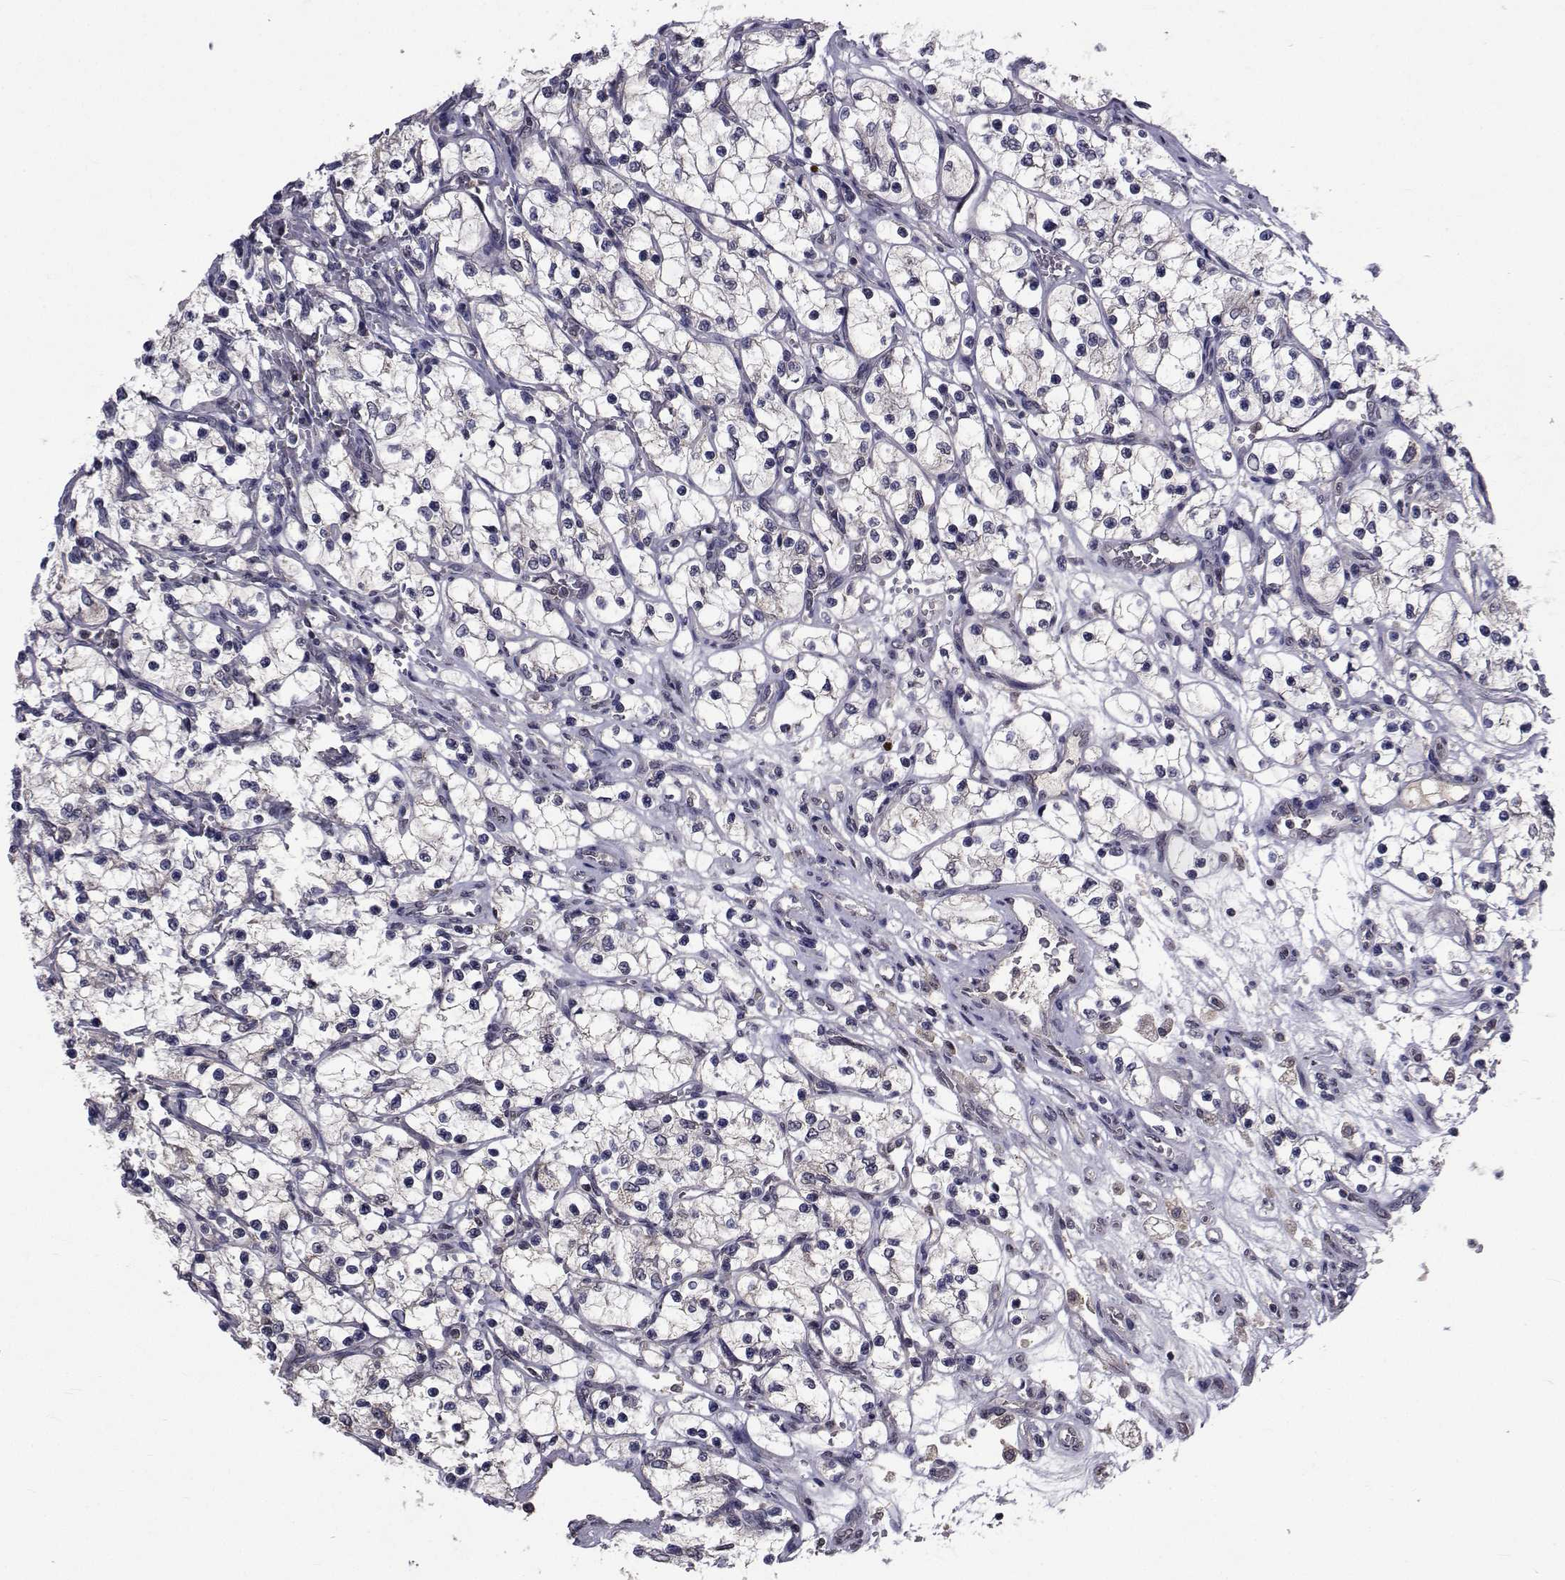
{"staining": {"intensity": "negative", "quantity": "none", "location": "none"}, "tissue": "renal cancer", "cell_type": "Tumor cells", "image_type": "cancer", "snomed": [{"axis": "morphology", "description": "Adenocarcinoma, NOS"}, {"axis": "topography", "description": "Kidney"}], "caption": "A histopathology image of adenocarcinoma (renal) stained for a protein displays no brown staining in tumor cells. (DAB (3,3'-diaminobenzidine) IHC with hematoxylin counter stain).", "gene": "CYP2S1", "patient": {"sex": "female", "age": 69}}